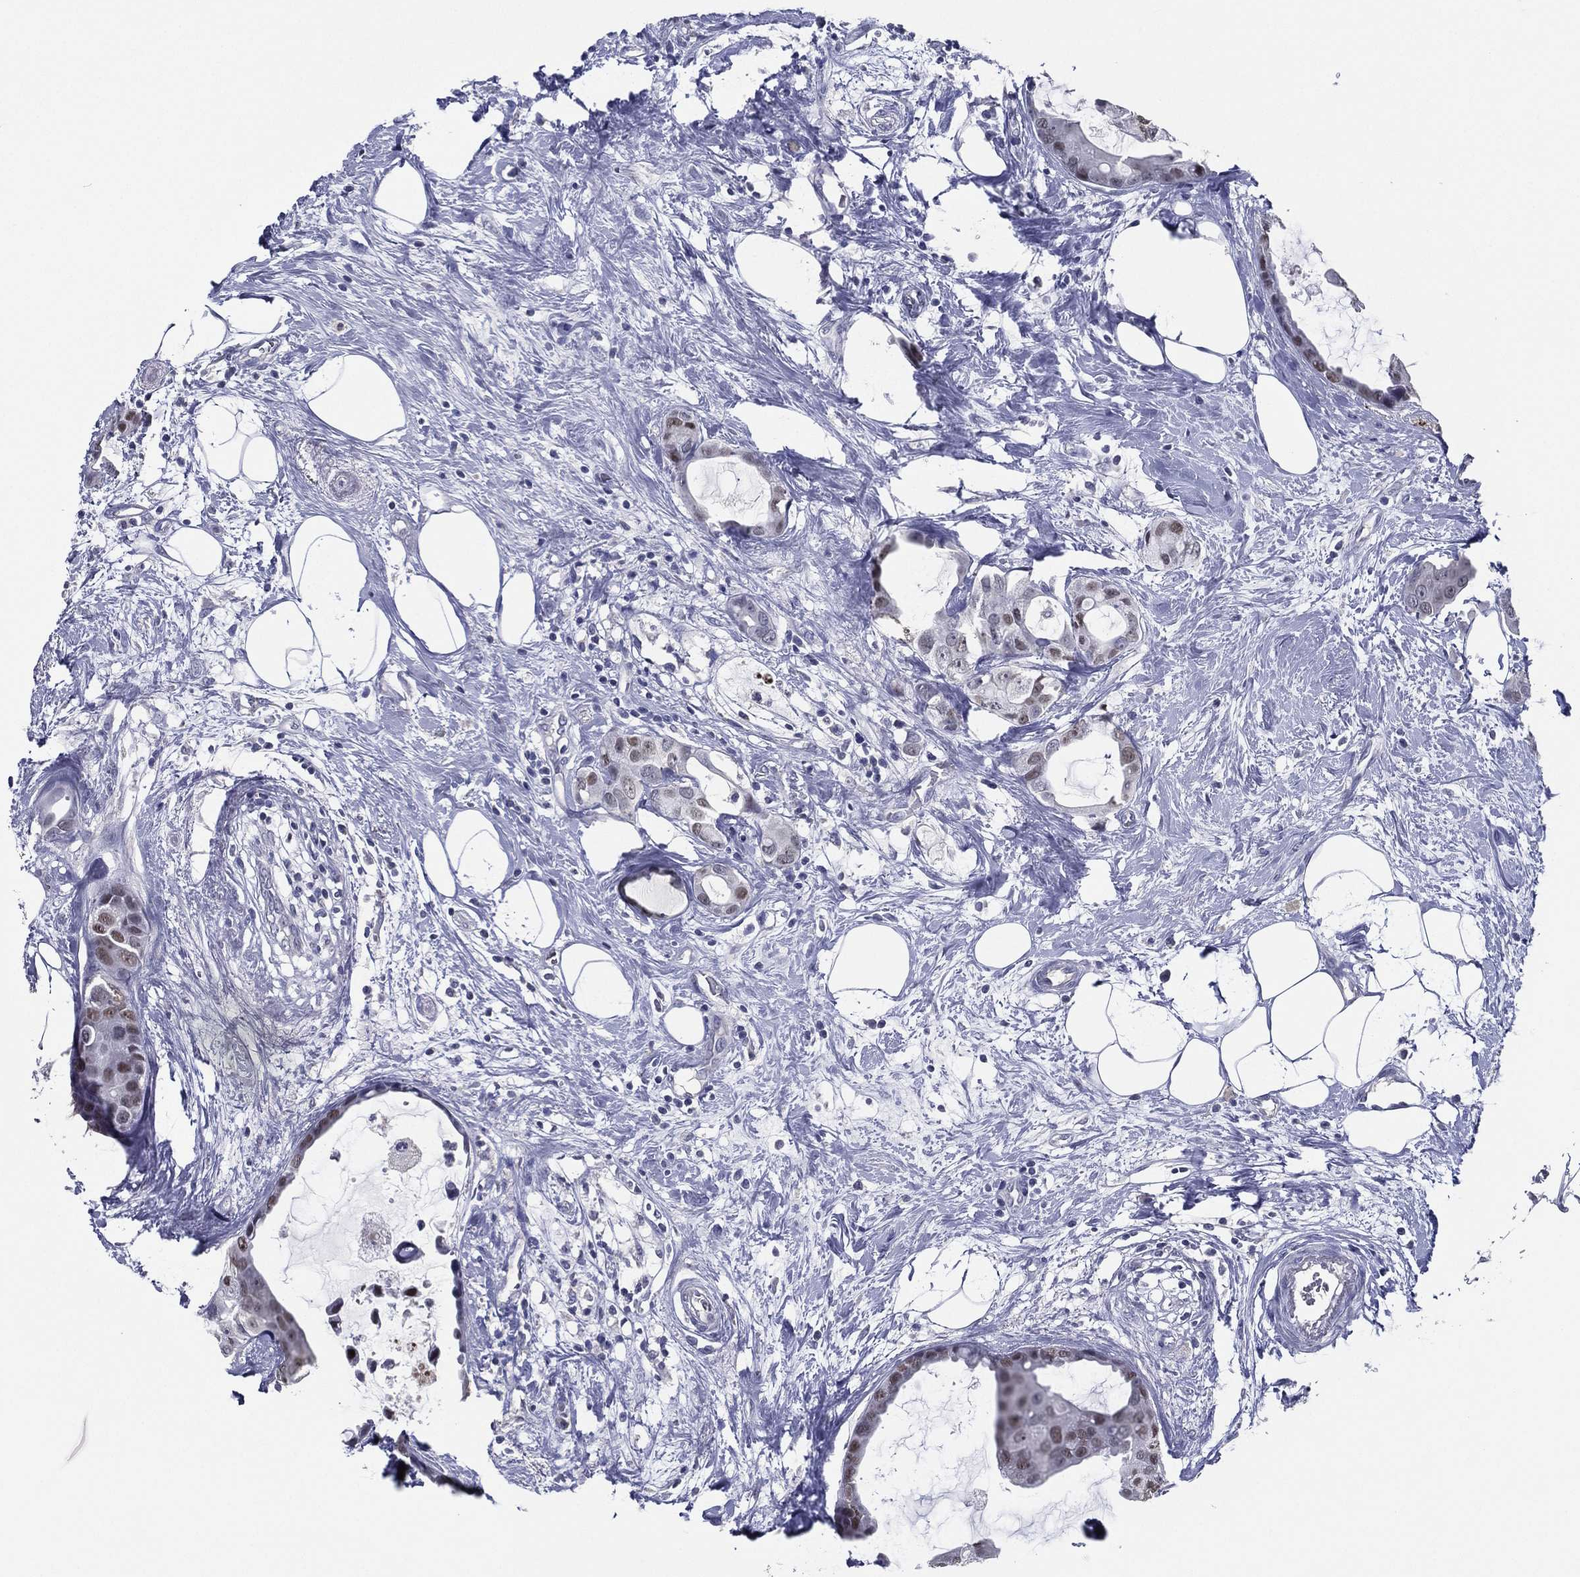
{"staining": {"intensity": "negative", "quantity": "none", "location": "none"}, "tissue": "breast cancer", "cell_type": "Tumor cells", "image_type": "cancer", "snomed": [{"axis": "morphology", "description": "Duct carcinoma"}, {"axis": "topography", "description": "Breast"}], "caption": "A photomicrograph of breast cancer stained for a protein demonstrates no brown staining in tumor cells. The staining was performed using DAB (3,3'-diaminobenzidine) to visualize the protein expression in brown, while the nuclei were stained in blue with hematoxylin (Magnification: 20x).", "gene": "TFAP2A", "patient": {"sex": "female", "age": 45}}